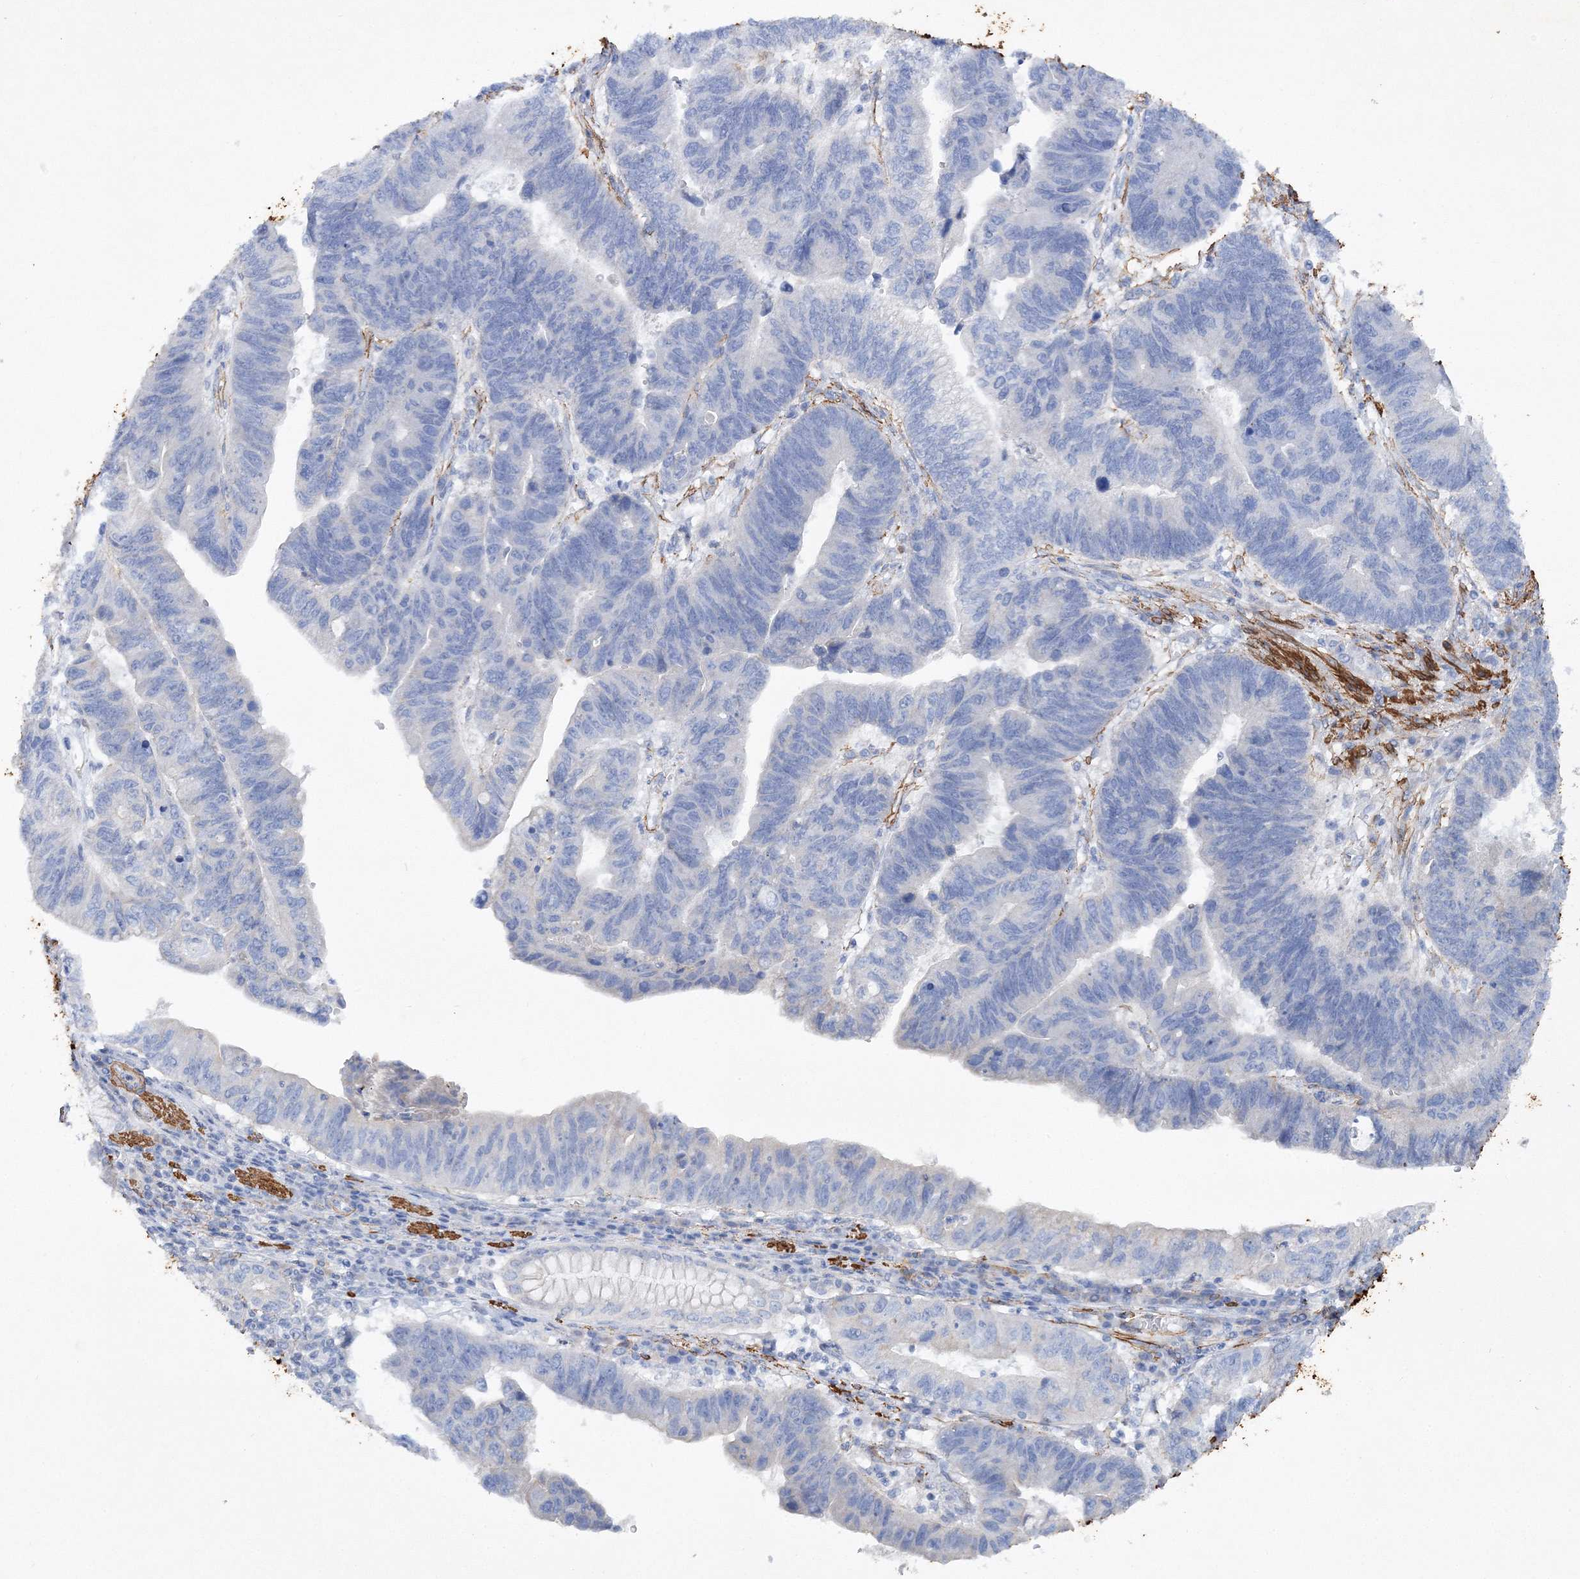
{"staining": {"intensity": "negative", "quantity": "none", "location": "none"}, "tissue": "stomach cancer", "cell_type": "Tumor cells", "image_type": "cancer", "snomed": [{"axis": "morphology", "description": "Adenocarcinoma, NOS"}, {"axis": "topography", "description": "Stomach"}], "caption": "High power microscopy image of an IHC photomicrograph of stomach cancer, revealing no significant expression in tumor cells.", "gene": "RTN2", "patient": {"sex": "male", "age": 59}}